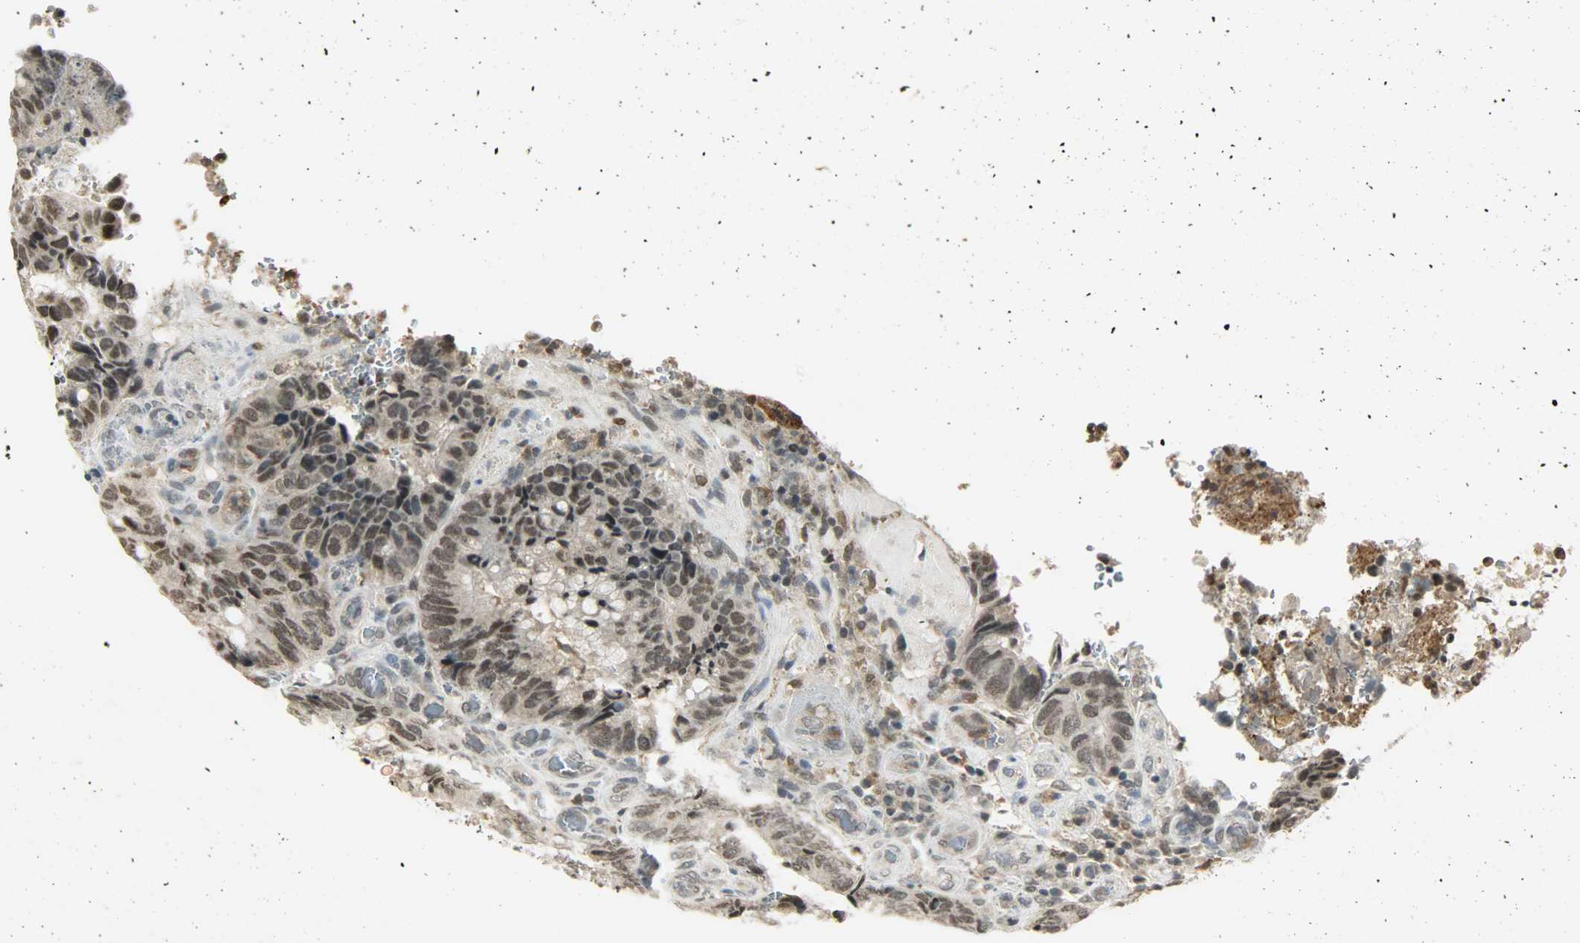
{"staining": {"intensity": "weak", "quantity": "25%-75%", "location": "nuclear"}, "tissue": "colorectal cancer", "cell_type": "Tumor cells", "image_type": "cancer", "snomed": [{"axis": "morphology", "description": "Normal tissue, NOS"}, {"axis": "morphology", "description": "Adenocarcinoma, NOS"}, {"axis": "topography", "description": "Rectum"}, {"axis": "topography", "description": "Peripheral nerve tissue"}], "caption": "Human adenocarcinoma (colorectal) stained for a protein (brown) reveals weak nuclear positive expression in approximately 25%-75% of tumor cells.", "gene": "SMARCA5", "patient": {"sex": "male", "age": 92}}